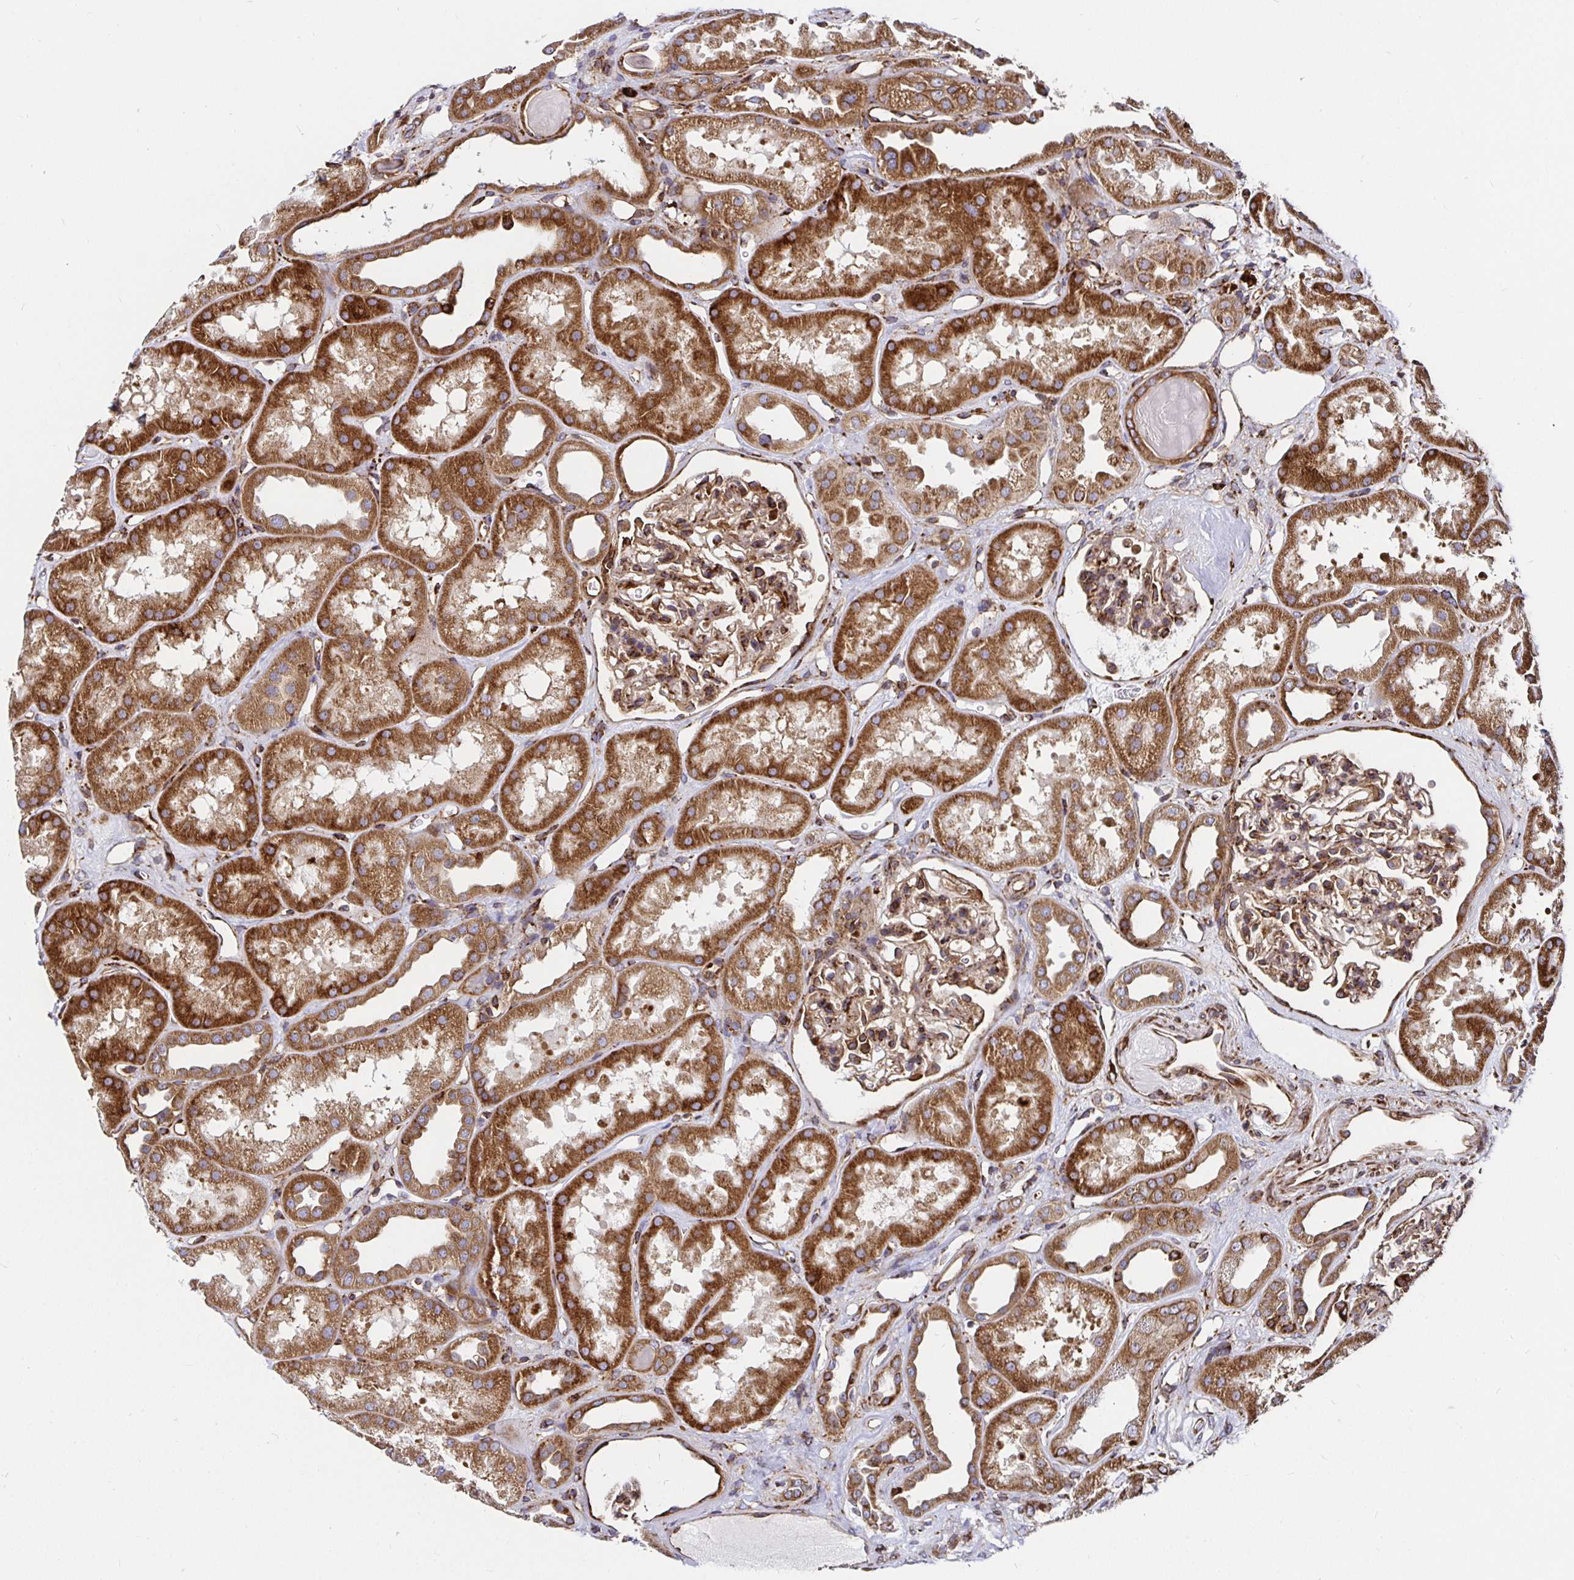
{"staining": {"intensity": "moderate", "quantity": ">75%", "location": "cytoplasmic/membranous"}, "tissue": "kidney", "cell_type": "Cells in glomeruli", "image_type": "normal", "snomed": [{"axis": "morphology", "description": "Normal tissue, NOS"}, {"axis": "topography", "description": "Kidney"}], "caption": "Immunohistochemical staining of benign human kidney reveals moderate cytoplasmic/membranous protein staining in about >75% of cells in glomeruli.", "gene": "SMYD3", "patient": {"sex": "male", "age": 61}}